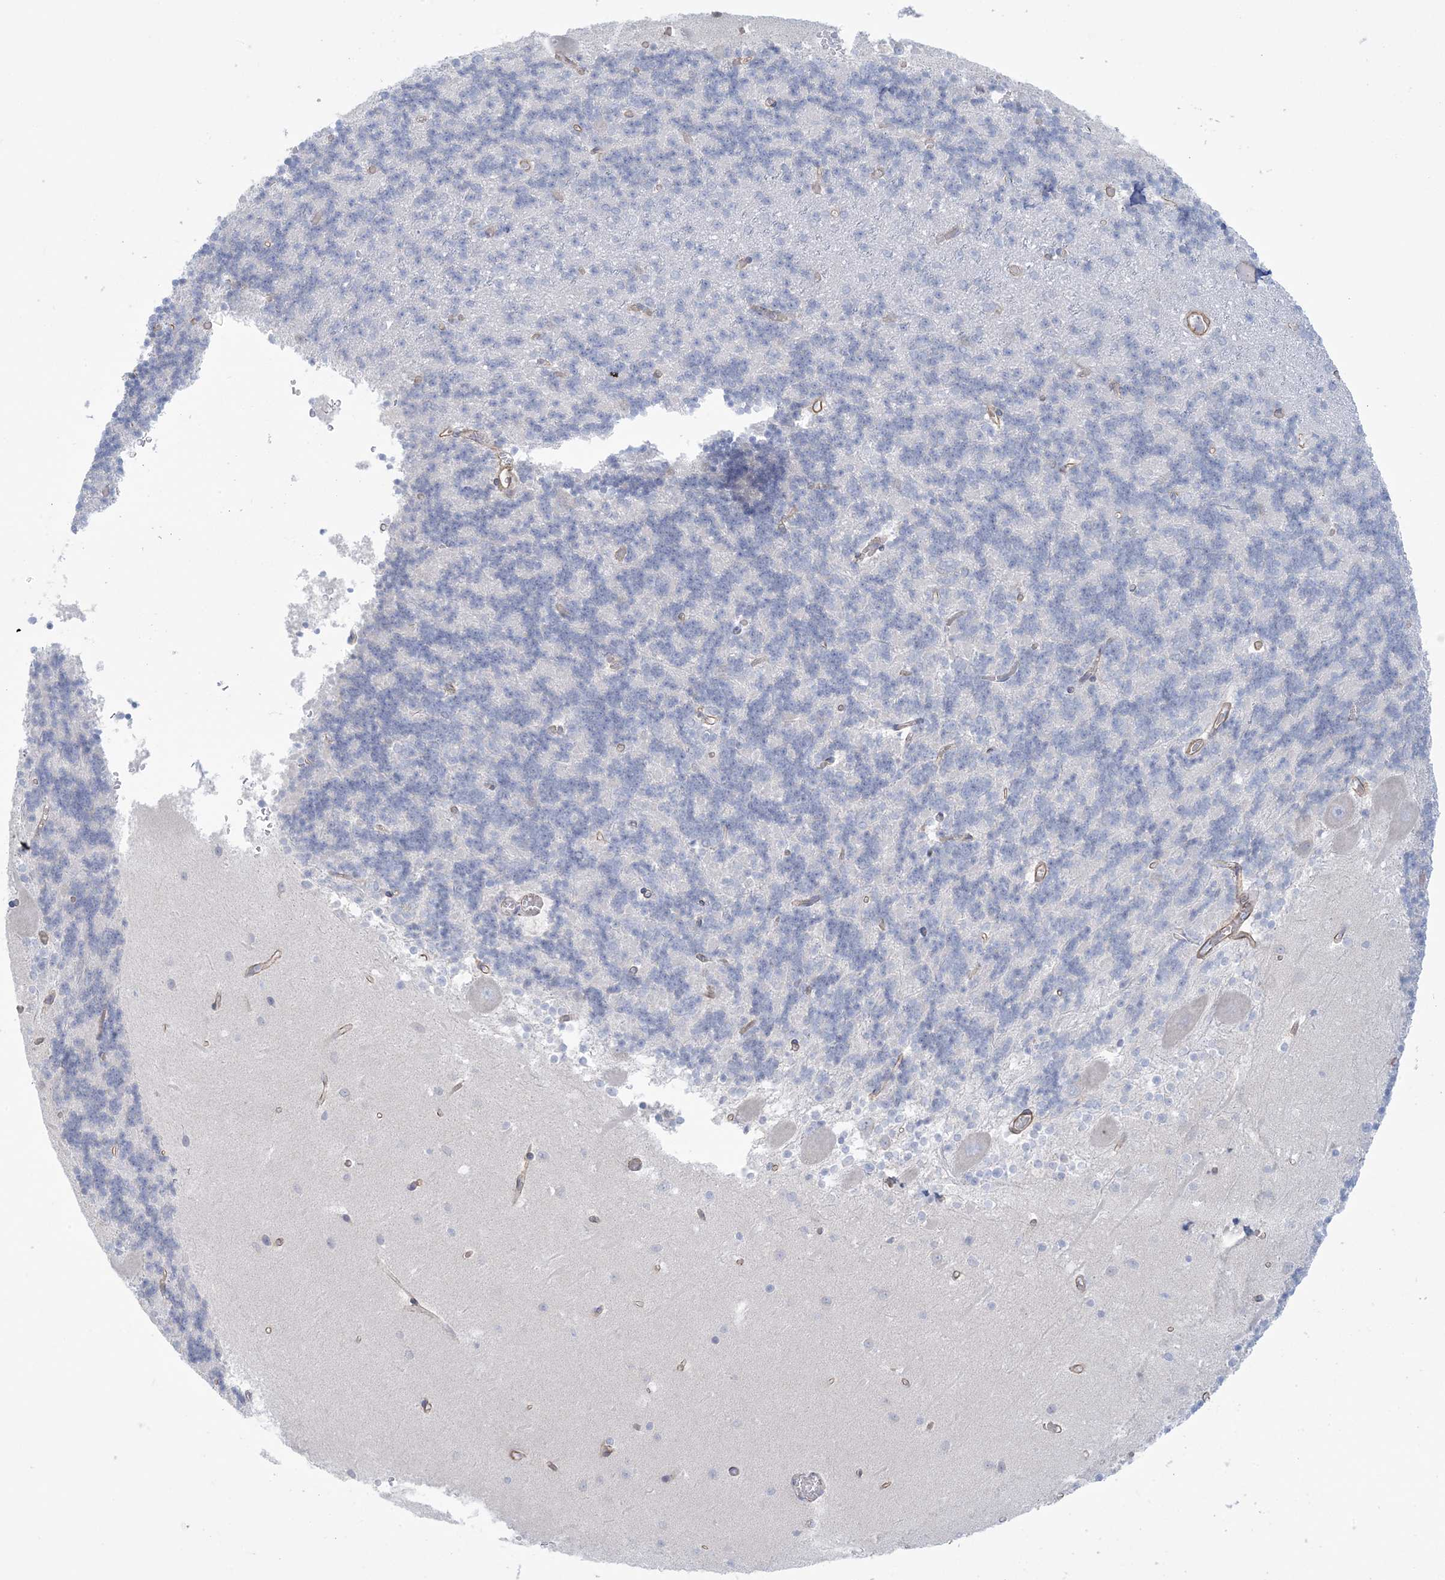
{"staining": {"intensity": "negative", "quantity": "none", "location": "none"}, "tissue": "cerebellum", "cell_type": "Cells in granular layer", "image_type": "normal", "snomed": [{"axis": "morphology", "description": "Normal tissue, NOS"}, {"axis": "topography", "description": "Cerebellum"}], "caption": "Immunohistochemistry (IHC) image of unremarkable human cerebellum stained for a protein (brown), which reveals no staining in cells in granular layer.", "gene": "AGXT", "patient": {"sex": "male", "age": 37}}